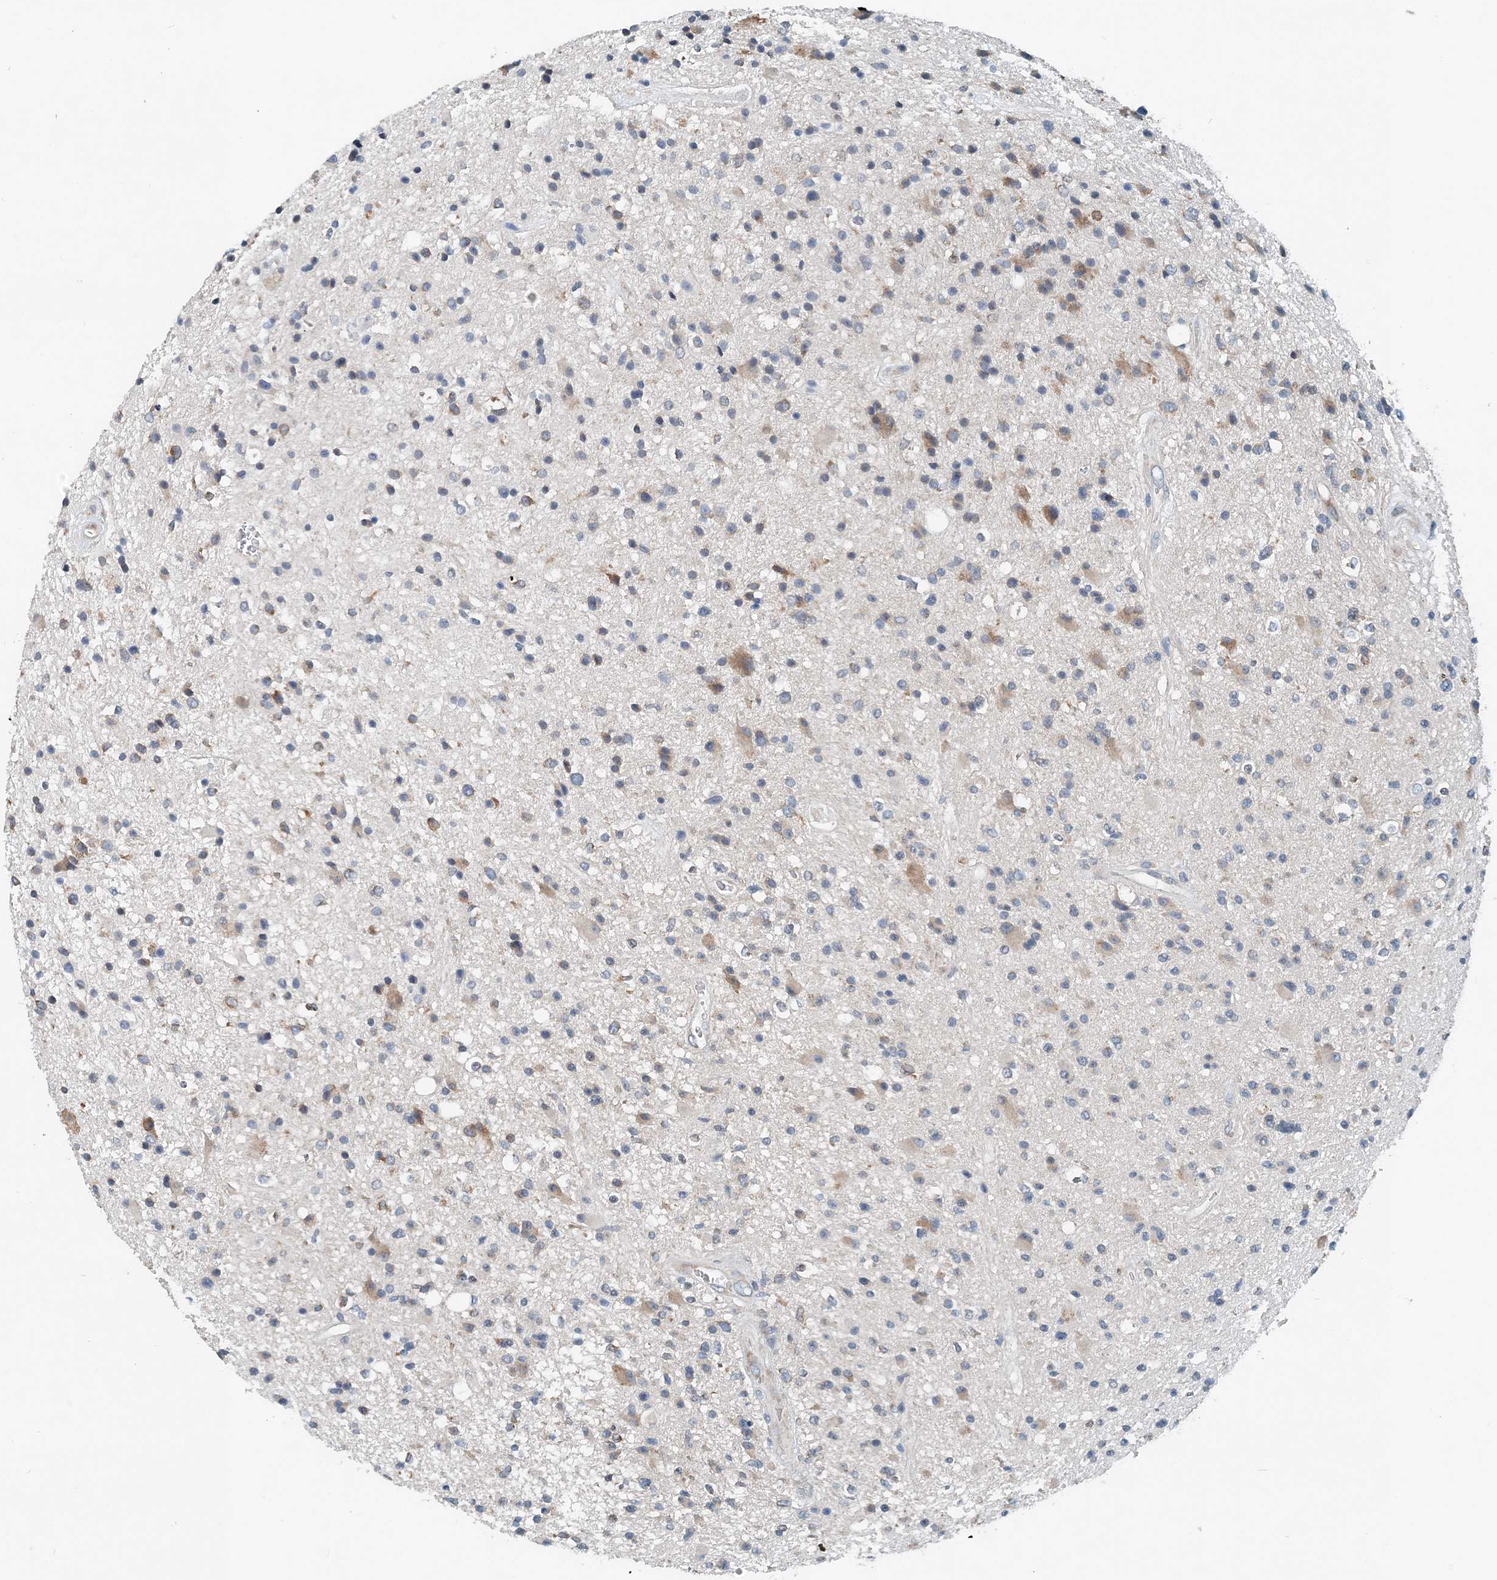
{"staining": {"intensity": "moderate", "quantity": "<25%", "location": "cytoplasmic/membranous"}, "tissue": "glioma", "cell_type": "Tumor cells", "image_type": "cancer", "snomed": [{"axis": "morphology", "description": "Glioma, malignant, High grade"}, {"axis": "topography", "description": "Brain"}], "caption": "A high-resolution micrograph shows IHC staining of malignant high-grade glioma, which displays moderate cytoplasmic/membranous expression in about <25% of tumor cells.", "gene": "EEF1A2", "patient": {"sex": "male", "age": 33}}